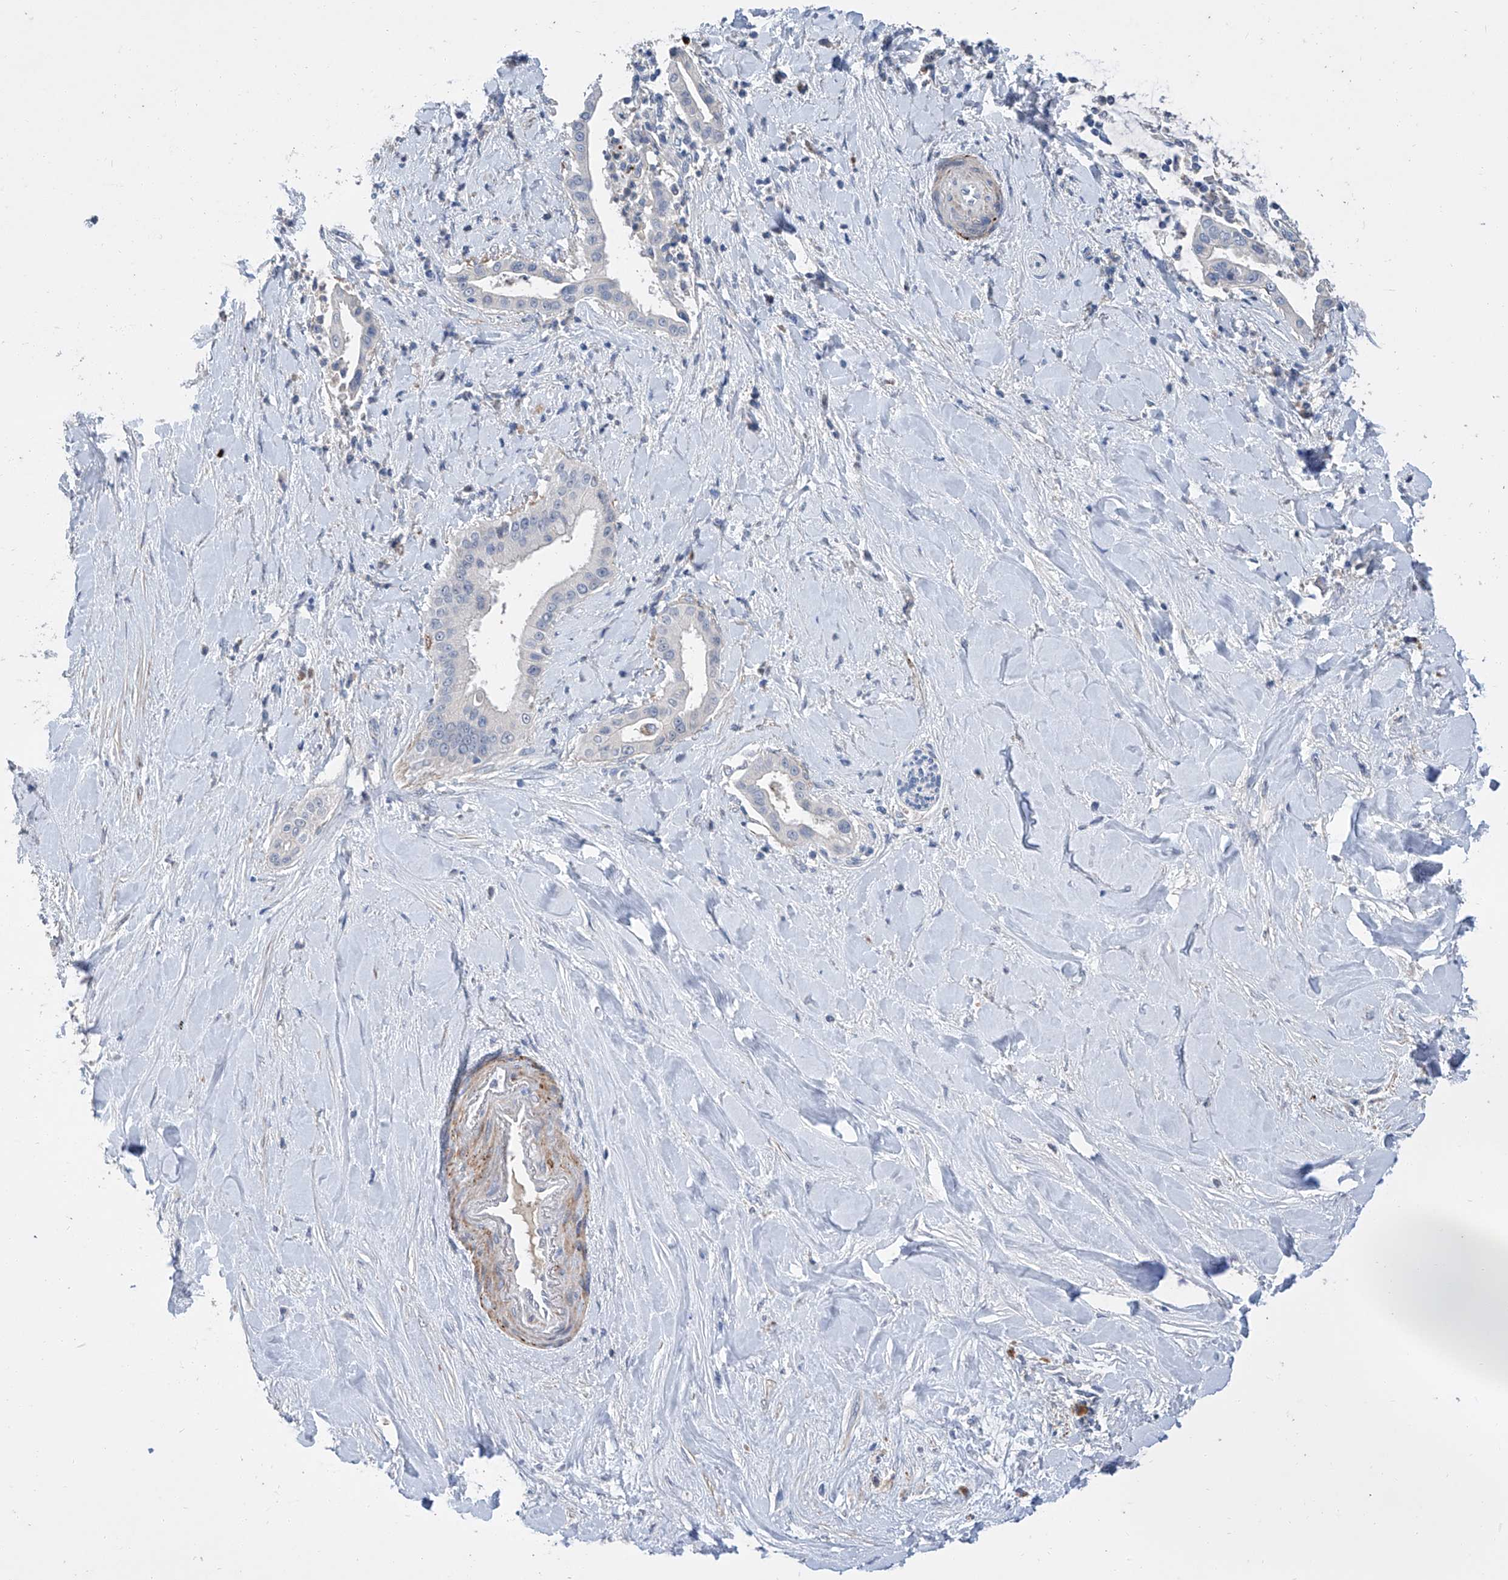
{"staining": {"intensity": "negative", "quantity": "none", "location": "none"}, "tissue": "liver cancer", "cell_type": "Tumor cells", "image_type": "cancer", "snomed": [{"axis": "morphology", "description": "Cholangiocarcinoma"}, {"axis": "topography", "description": "Liver"}], "caption": "High magnification brightfield microscopy of cholangiocarcinoma (liver) stained with DAB (3,3'-diaminobenzidine) (brown) and counterstained with hematoxylin (blue): tumor cells show no significant staining. (Immunohistochemistry, brightfield microscopy, high magnification).", "gene": "GPT", "patient": {"sex": "female", "age": 54}}